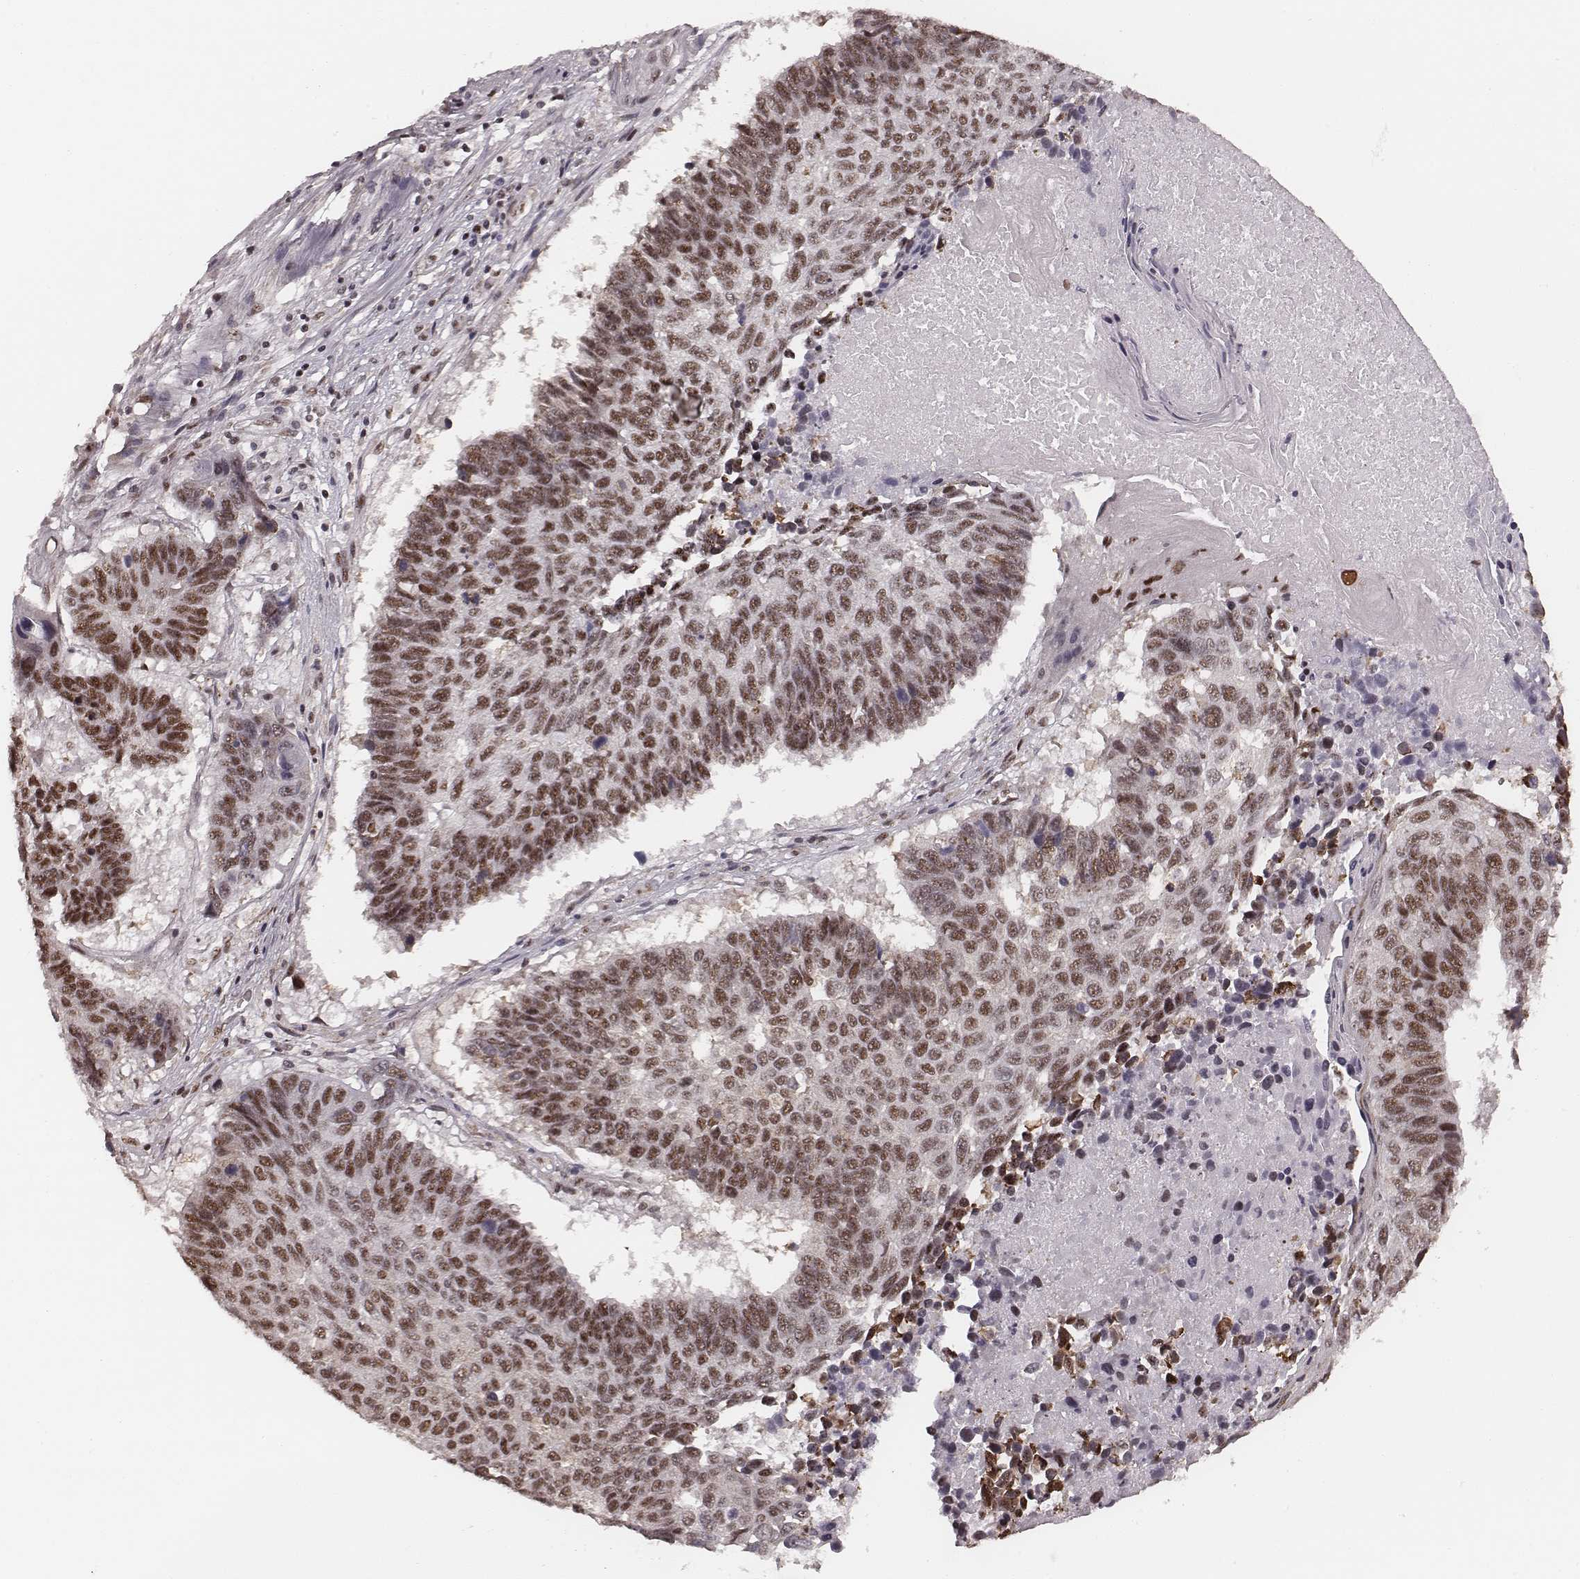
{"staining": {"intensity": "moderate", "quantity": ">75%", "location": "nuclear"}, "tissue": "lung cancer", "cell_type": "Tumor cells", "image_type": "cancer", "snomed": [{"axis": "morphology", "description": "Squamous cell carcinoma, NOS"}, {"axis": "topography", "description": "Lung"}], "caption": "High-magnification brightfield microscopy of squamous cell carcinoma (lung) stained with DAB (brown) and counterstained with hematoxylin (blue). tumor cells exhibit moderate nuclear positivity is present in approximately>75% of cells. The protein is stained brown, and the nuclei are stained in blue (DAB (3,3'-diaminobenzidine) IHC with brightfield microscopy, high magnification).", "gene": "LUC7L", "patient": {"sex": "male", "age": 73}}